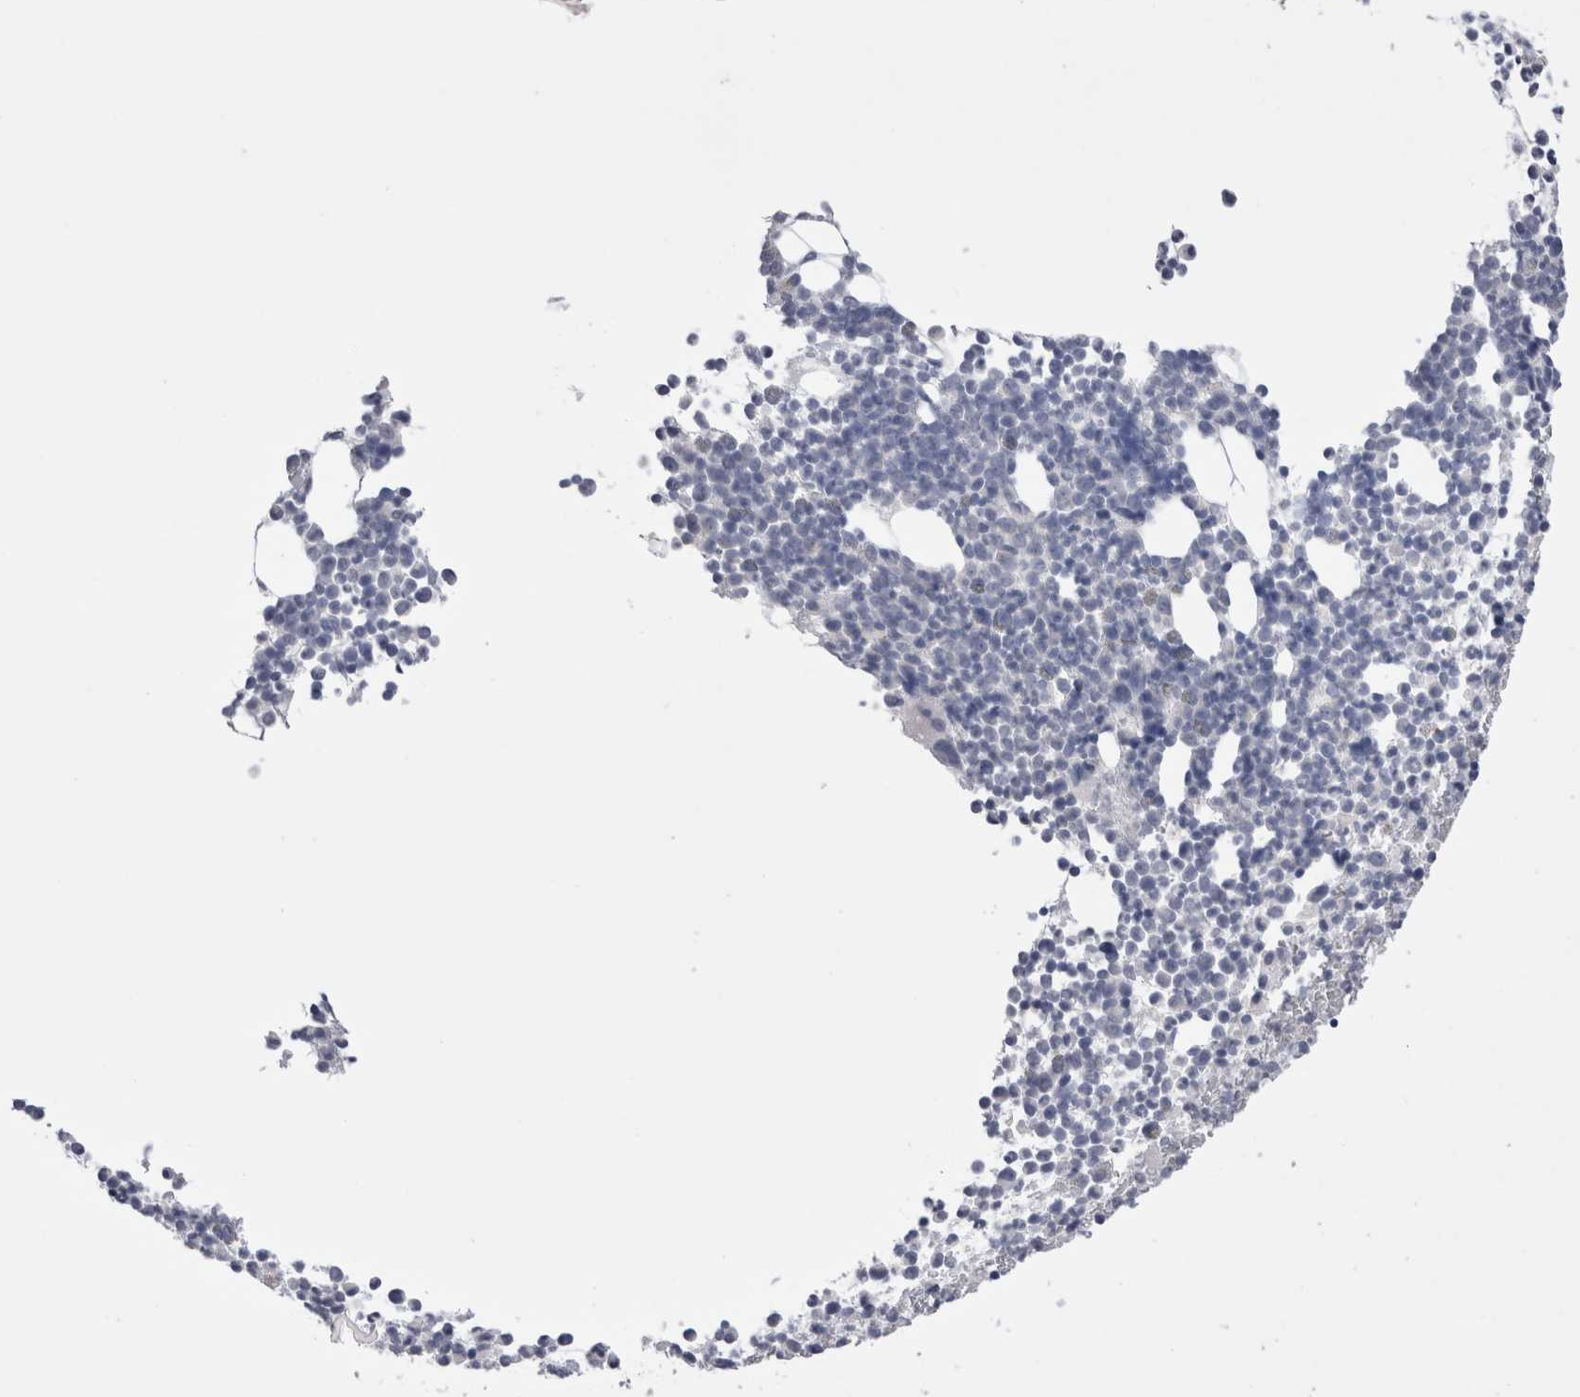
{"staining": {"intensity": "negative", "quantity": "none", "location": "none"}, "tissue": "bone marrow", "cell_type": "Hematopoietic cells", "image_type": "normal", "snomed": [{"axis": "morphology", "description": "Normal tissue, NOS"}, {"axis": "morphology", "description": "Inflammation, NOS"}, {"axis": "topography", "description": "Bone marrow"}], "caption": "This is an IHC photomicrograph of unremarkable bone marrow. There is no positivity in hematopoietic cells.", "gene": "SUCNR1", "patient": {"sex": "male", "age": 34}}